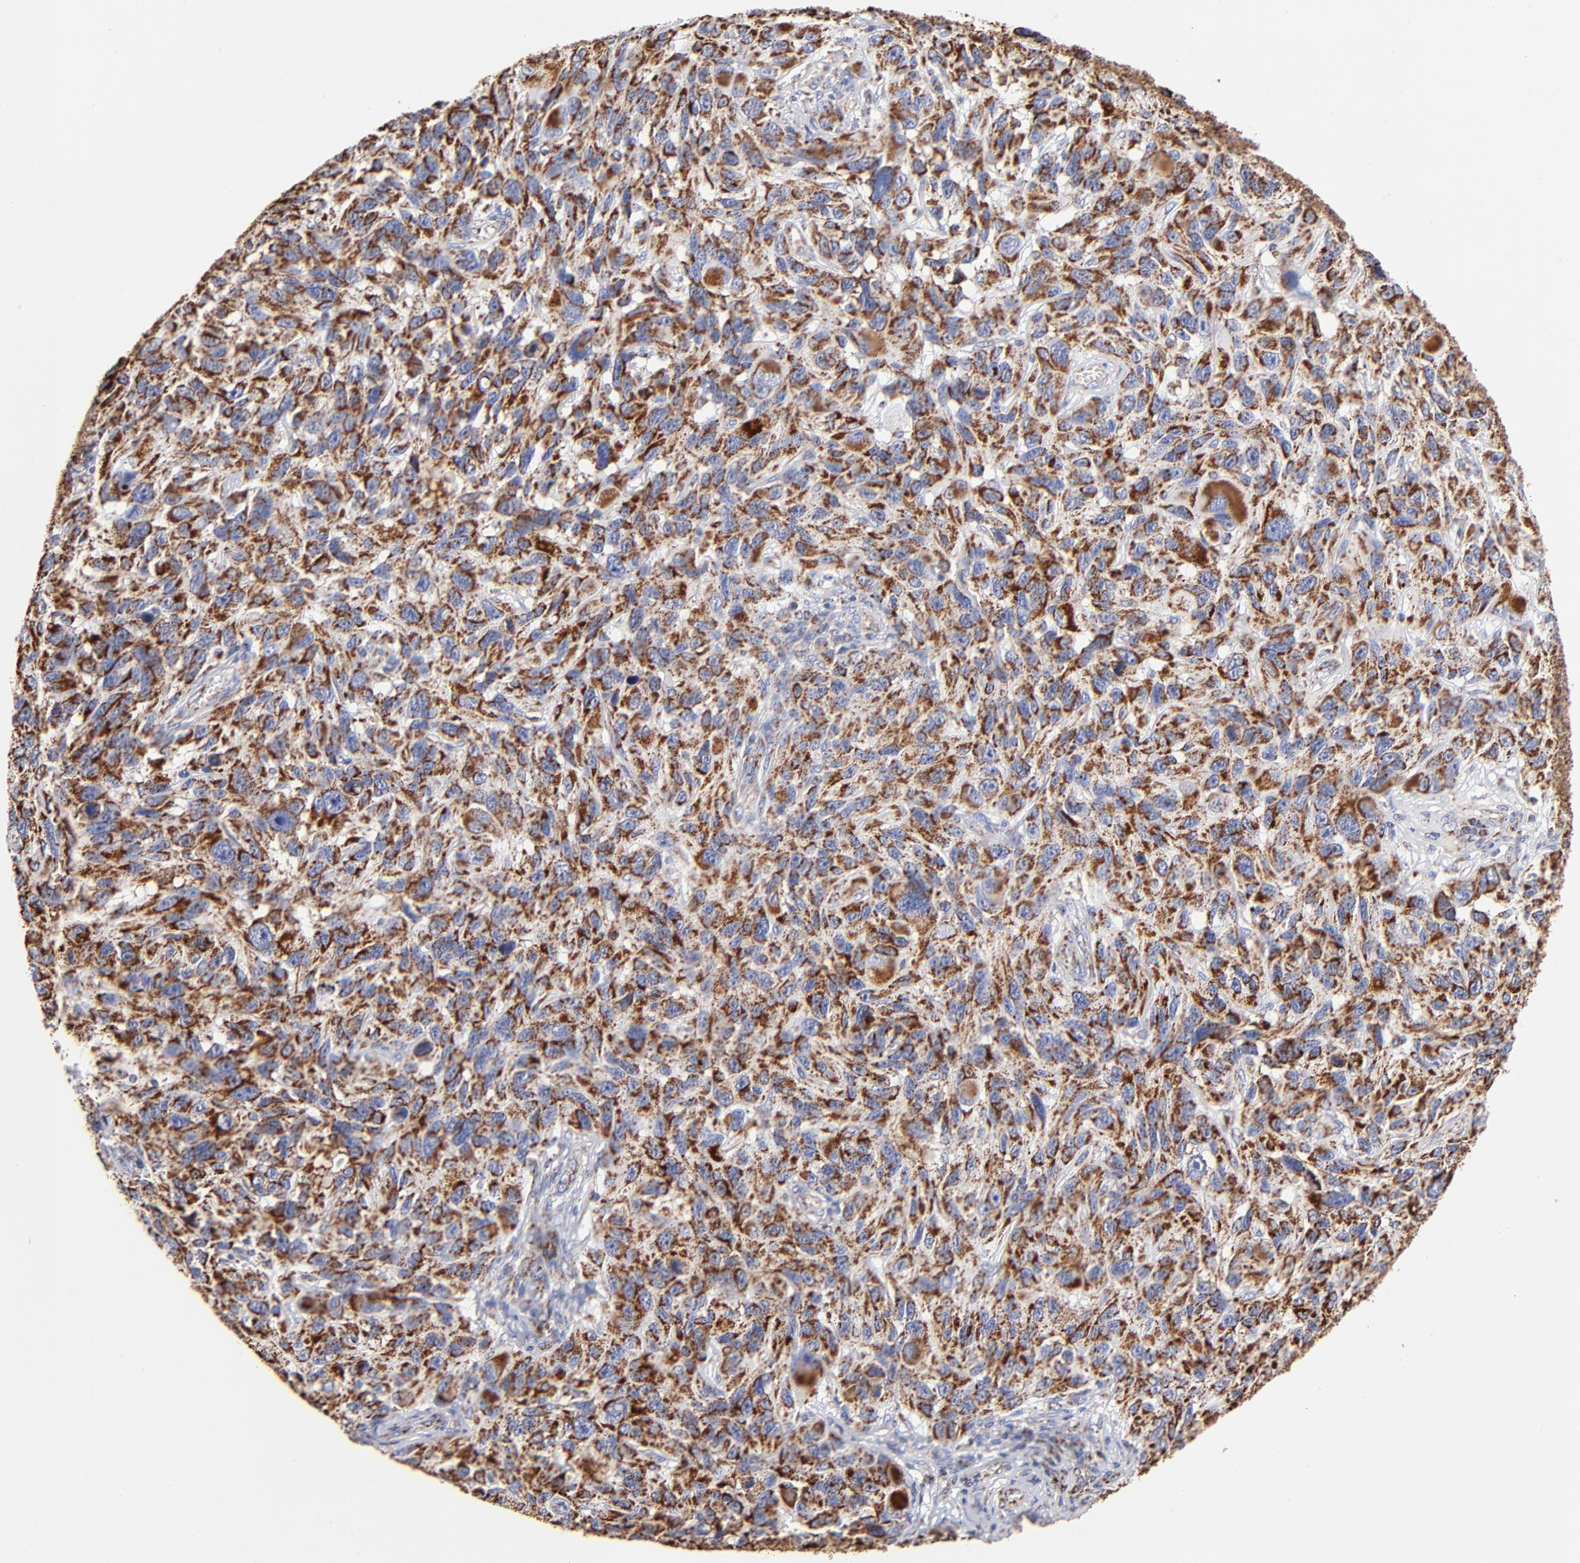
{"staining": {"intensity": "strong", "quantity": ">75%", "location": "cytoplasmic/membranous"}, "tissue": "melanoma", "cell_type": "Tumor cells", "image_type": "cancer", "snomed": [{"axis": "morphology", "description": "Malignant melanoma, NOS"}, {"axis": "topography", "description": "Skin"}], "caption": "Human malignant melanoma stained for a protein (brown) displays strong cytoplasmic/membranous positive staining in approximately >75% of tumor cells.", "gene": "PHB1", "patient": {"sex": "male", "age": 53}}